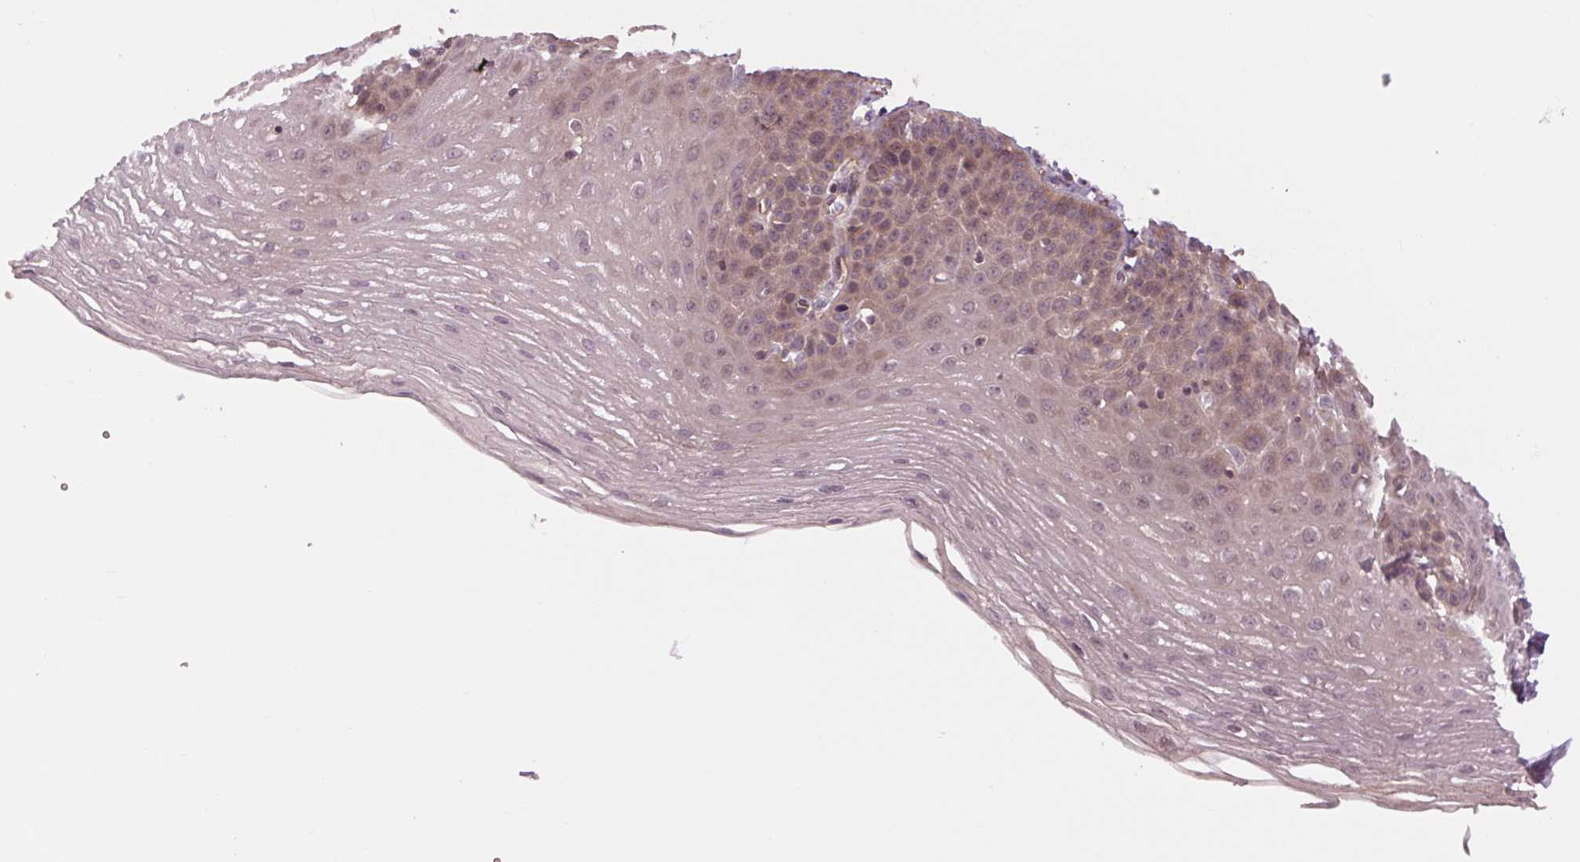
{"staining": {"intensity": "weak", "quantity": "<25%", "location": "cytoplasmic/membranous,nuclear"}, "tissue": "esophagus", "cell_type": "Squamous epithelial cells", "image_type": "normal", "snomed": [{"axis": "morphology", "description": "Normal tissue, NOS"}, {"axis": "topography", "description": "Esophagus"}], "caption": "An immunohistochemistry (IHC) histopathology image of benign esophagus is shown. There is no staining in squamous epithelial cells of esophagus.", "gene": "SH3RF2", "patient": {"sex": "female", "age": 81}}